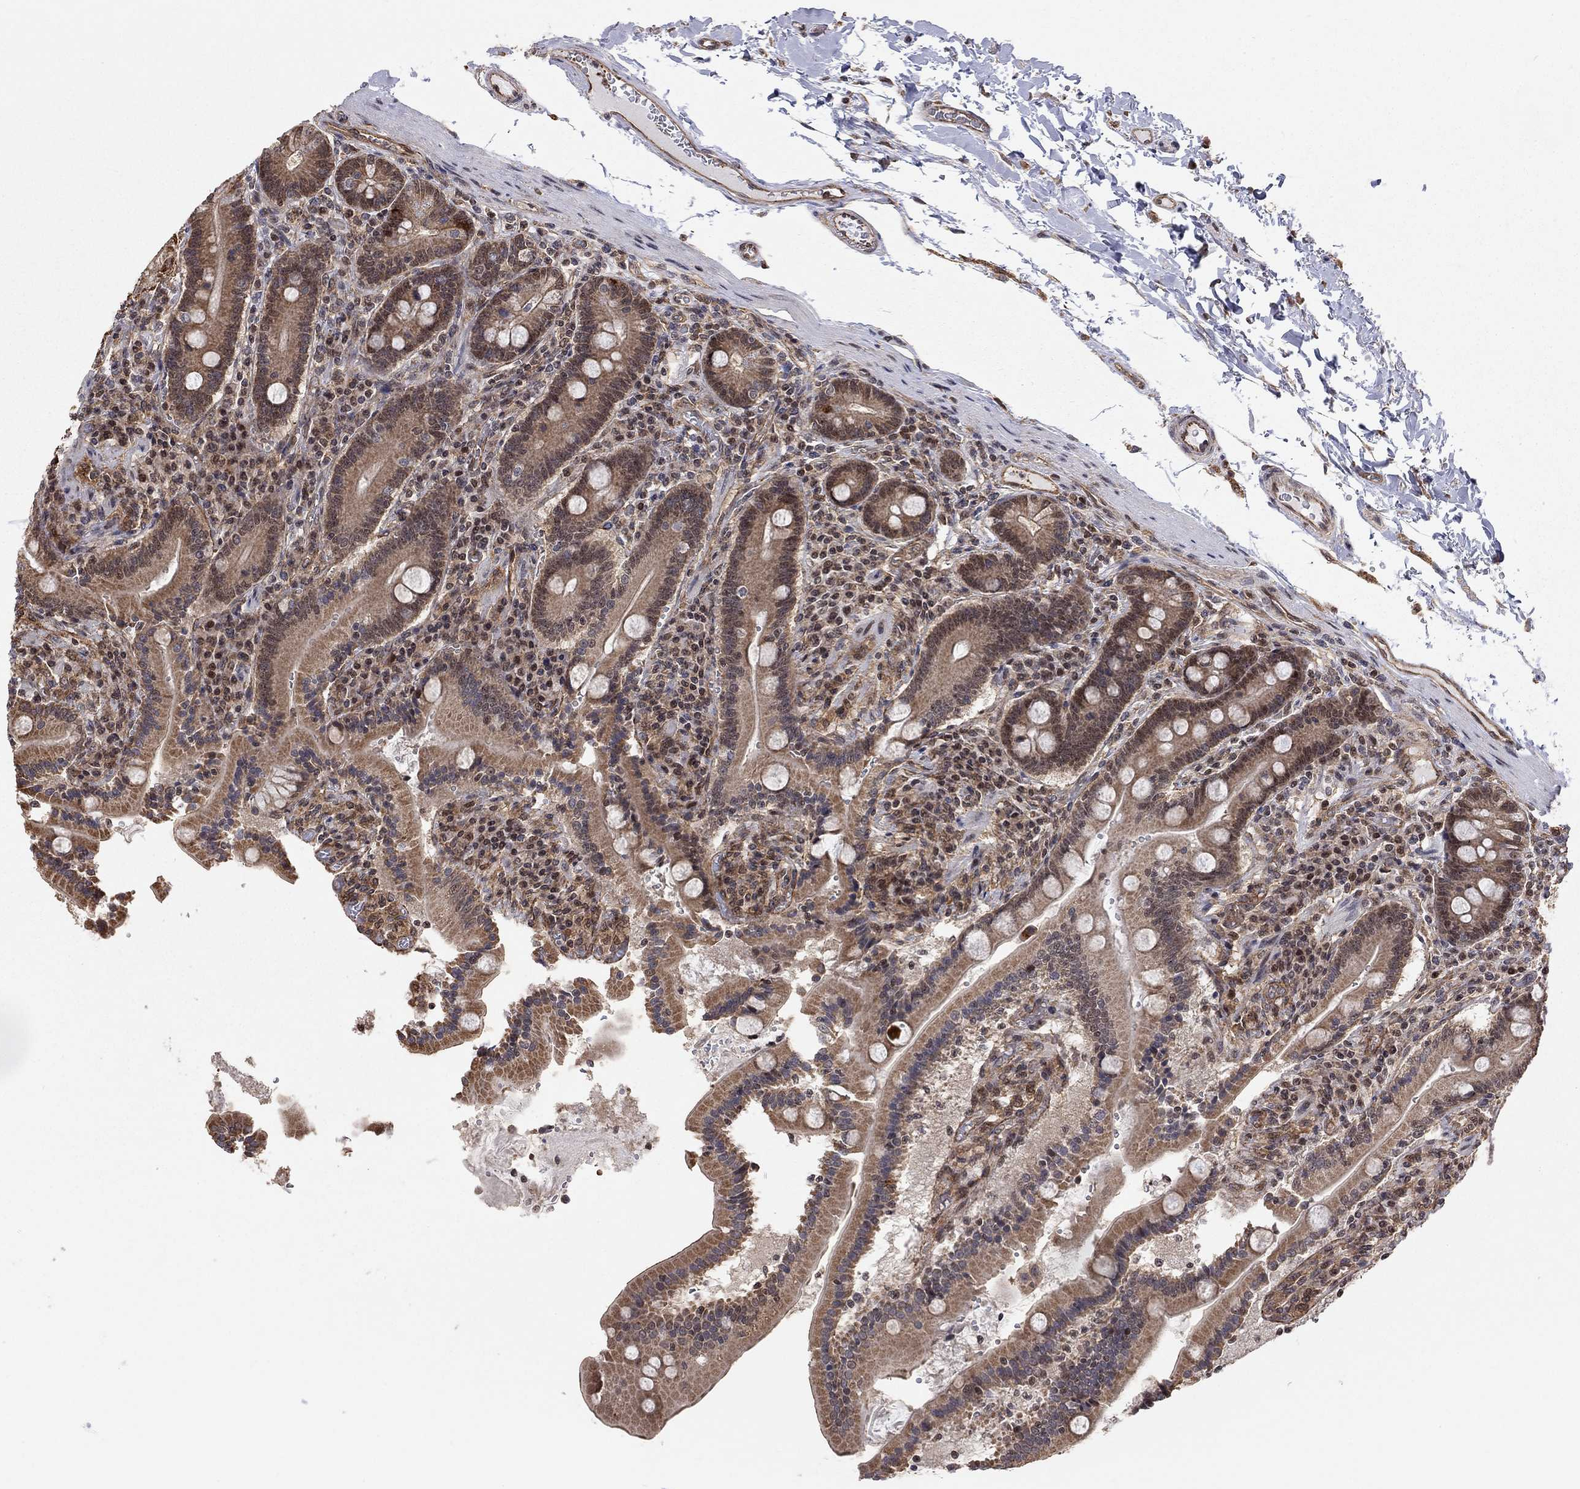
{"staining": {"intensity": "moderate", "quantity": "25%-75%", "location": "cytoplasmic/membranous"}, "tissue": "duodenum", "cell_type": "Glandular cells", "image_type": "normal", "snomed": [{"axis": "morphology", "description": "Normal tissue, NOS"}, {"axis": "topography", "description": "Duodenum"}], "caption": "Protein expression analysis of normal human duodenum reveals moderate cytoplasmic/membranous positivity in about 25%-75% of glandular cells.", "gene": "TDP1", "patient": {"sex": "female", "age": 62}}